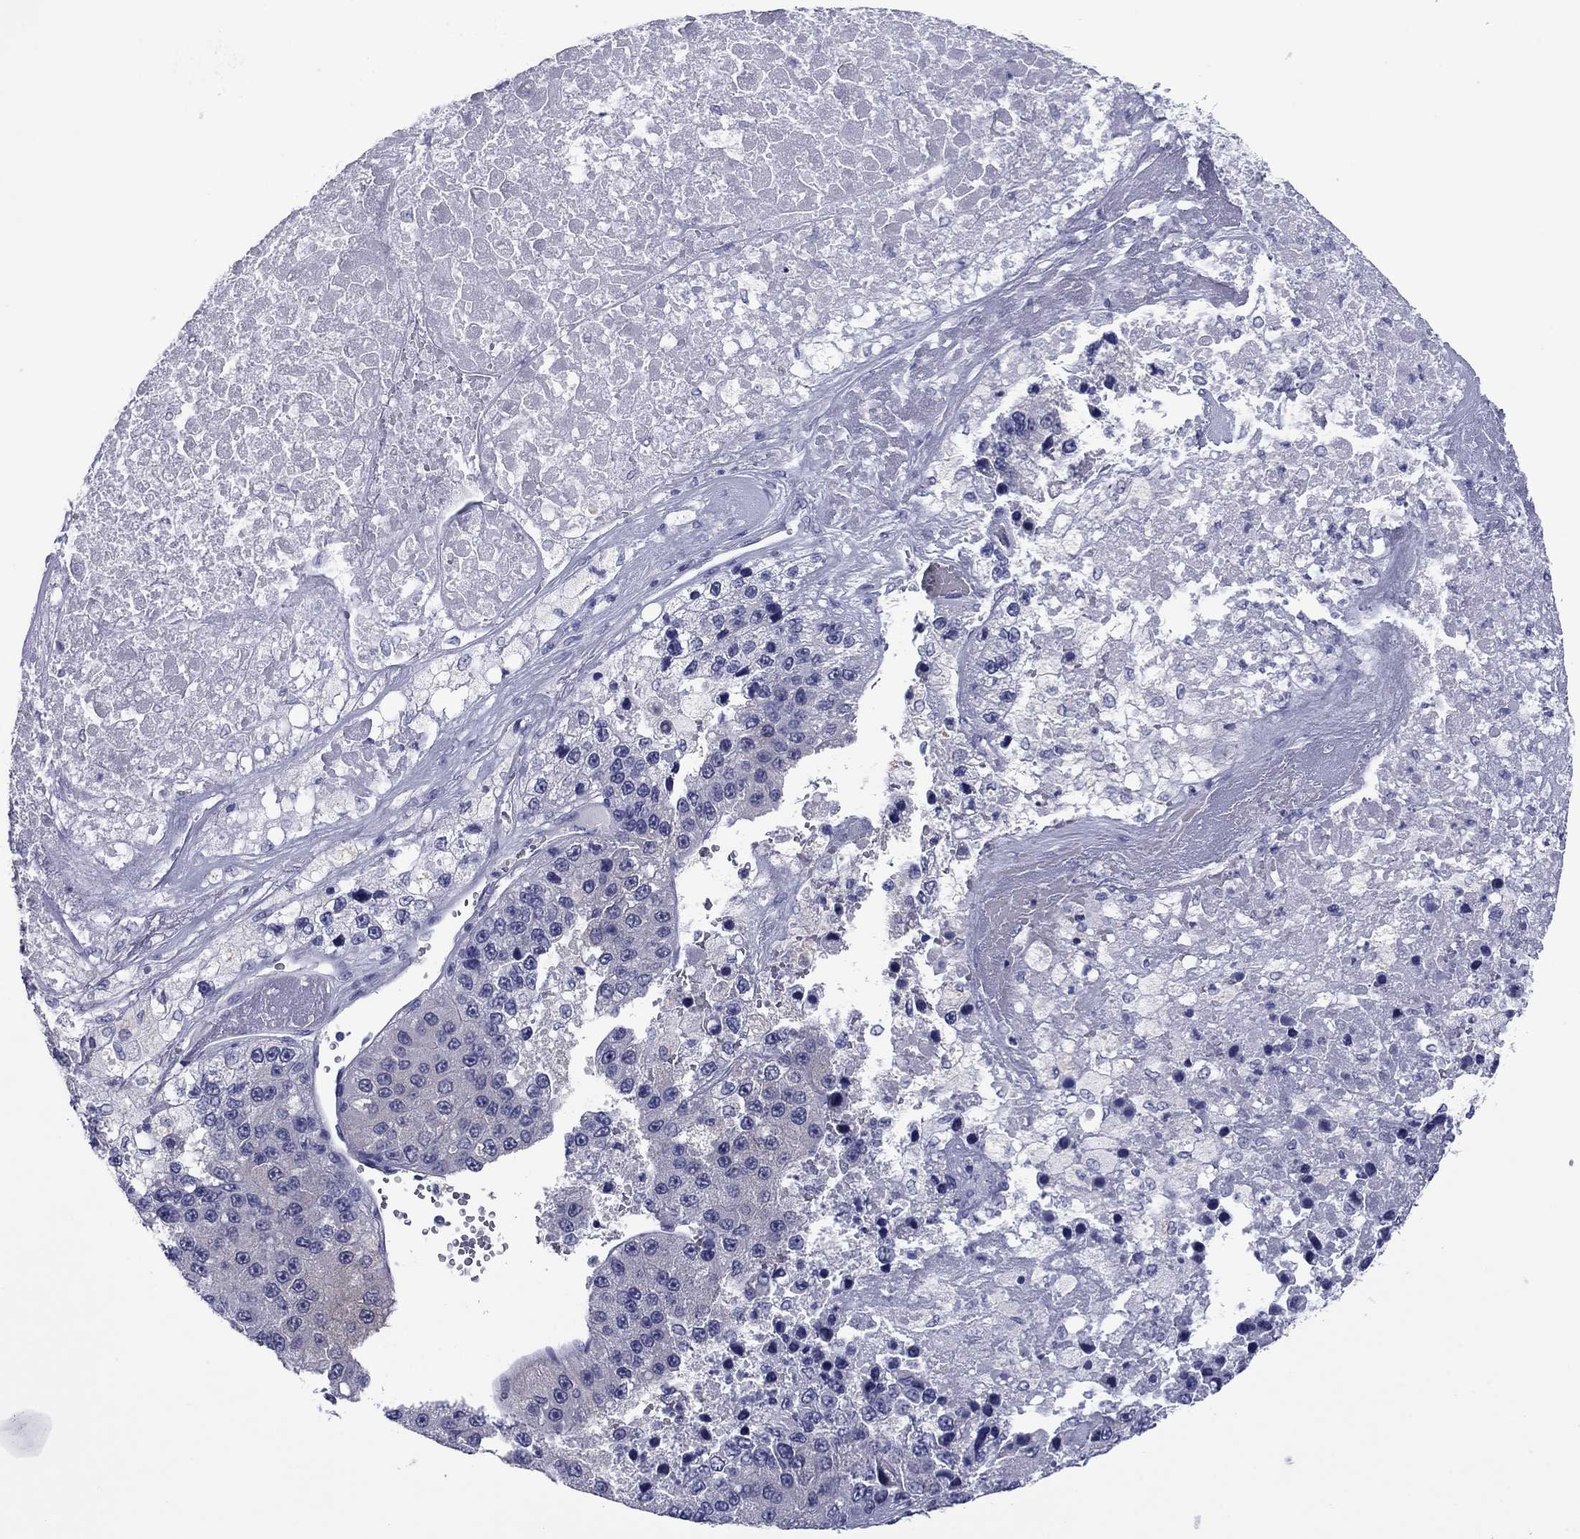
{"staining": {"intensity": "negative", "quantity": "none", "location": "none"}, "tissue": "liver cancer", "cell_type": "Tumor cells", "image_type": "cancer", "snomed": [{"axis": "morphology", "description": "Carcinoma, Hepatocellular, NOS"}, {"axis": "topography", "description": "Liver"}], "caption": "Immunohistochemistry (IHC) micrograph of neoplastic tissue: liver cancer (hepatocellular carcinoma) stained with DAB shows no significant protein expression in tumor cells.", "gene": "TCFL5", "patient": {"sex": "female", "age": 73}}